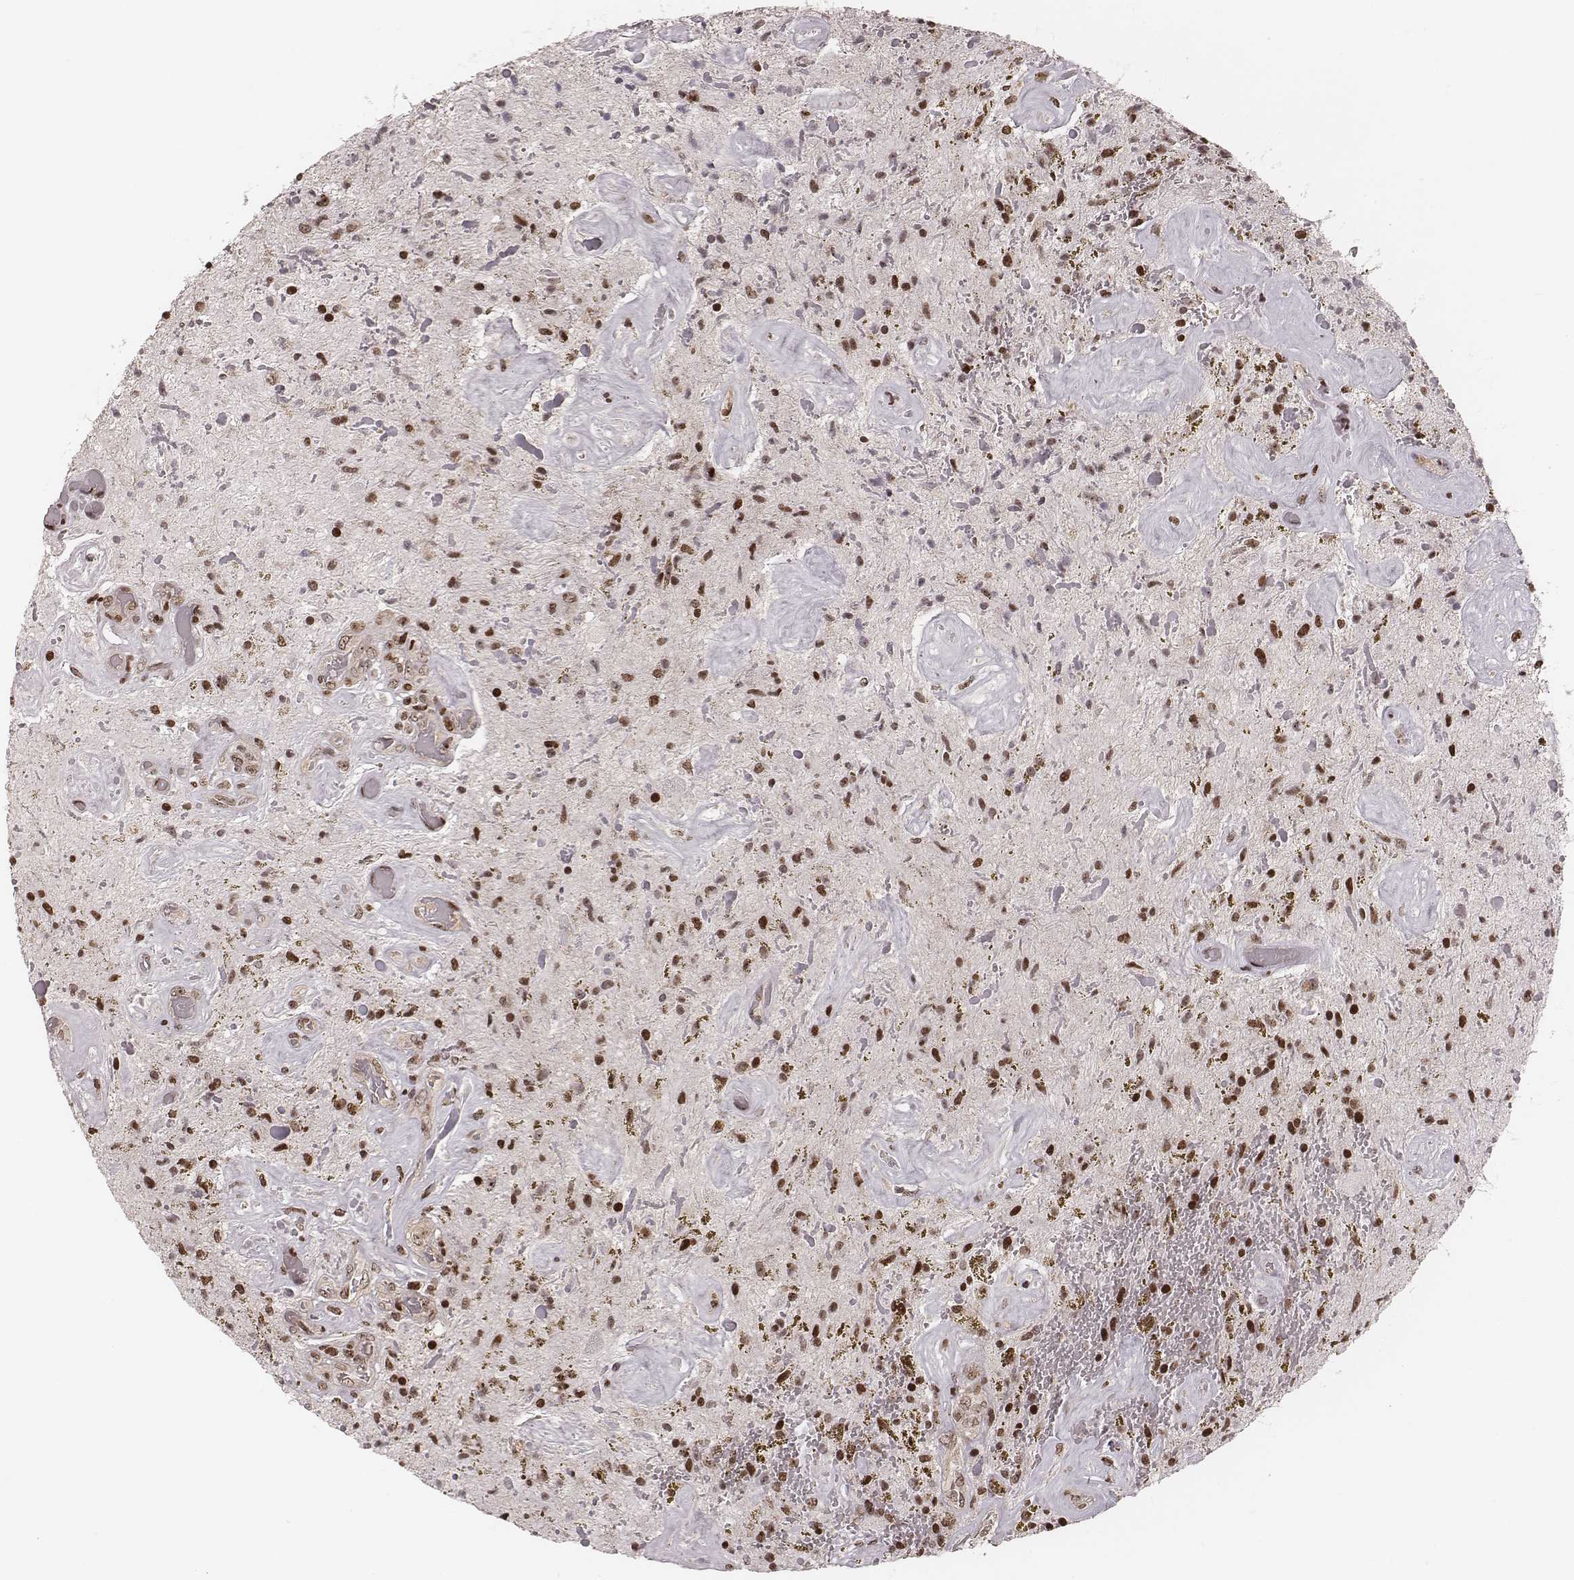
{"staining": {"intensity": "moderate", "quantity": "25%-75%", "location": "nuclear"}, "tissue": "glioma", "cell_type": "Tumor cells", "image_type": "cancer", "snomed": [{"axis": "morphology", "description": "Glioma, malignant, Low grade"}, {"axis": "topography", "description": "Cerebellum"}], "caption": "The immunohistochemical stain labels moderate nuclear staining in tumor cells of malignant glioma (low-grade) tissue. Nuclei are stained in blue.", "gene": "VRK3", "patient": {"sex": "female", "age": 14}}